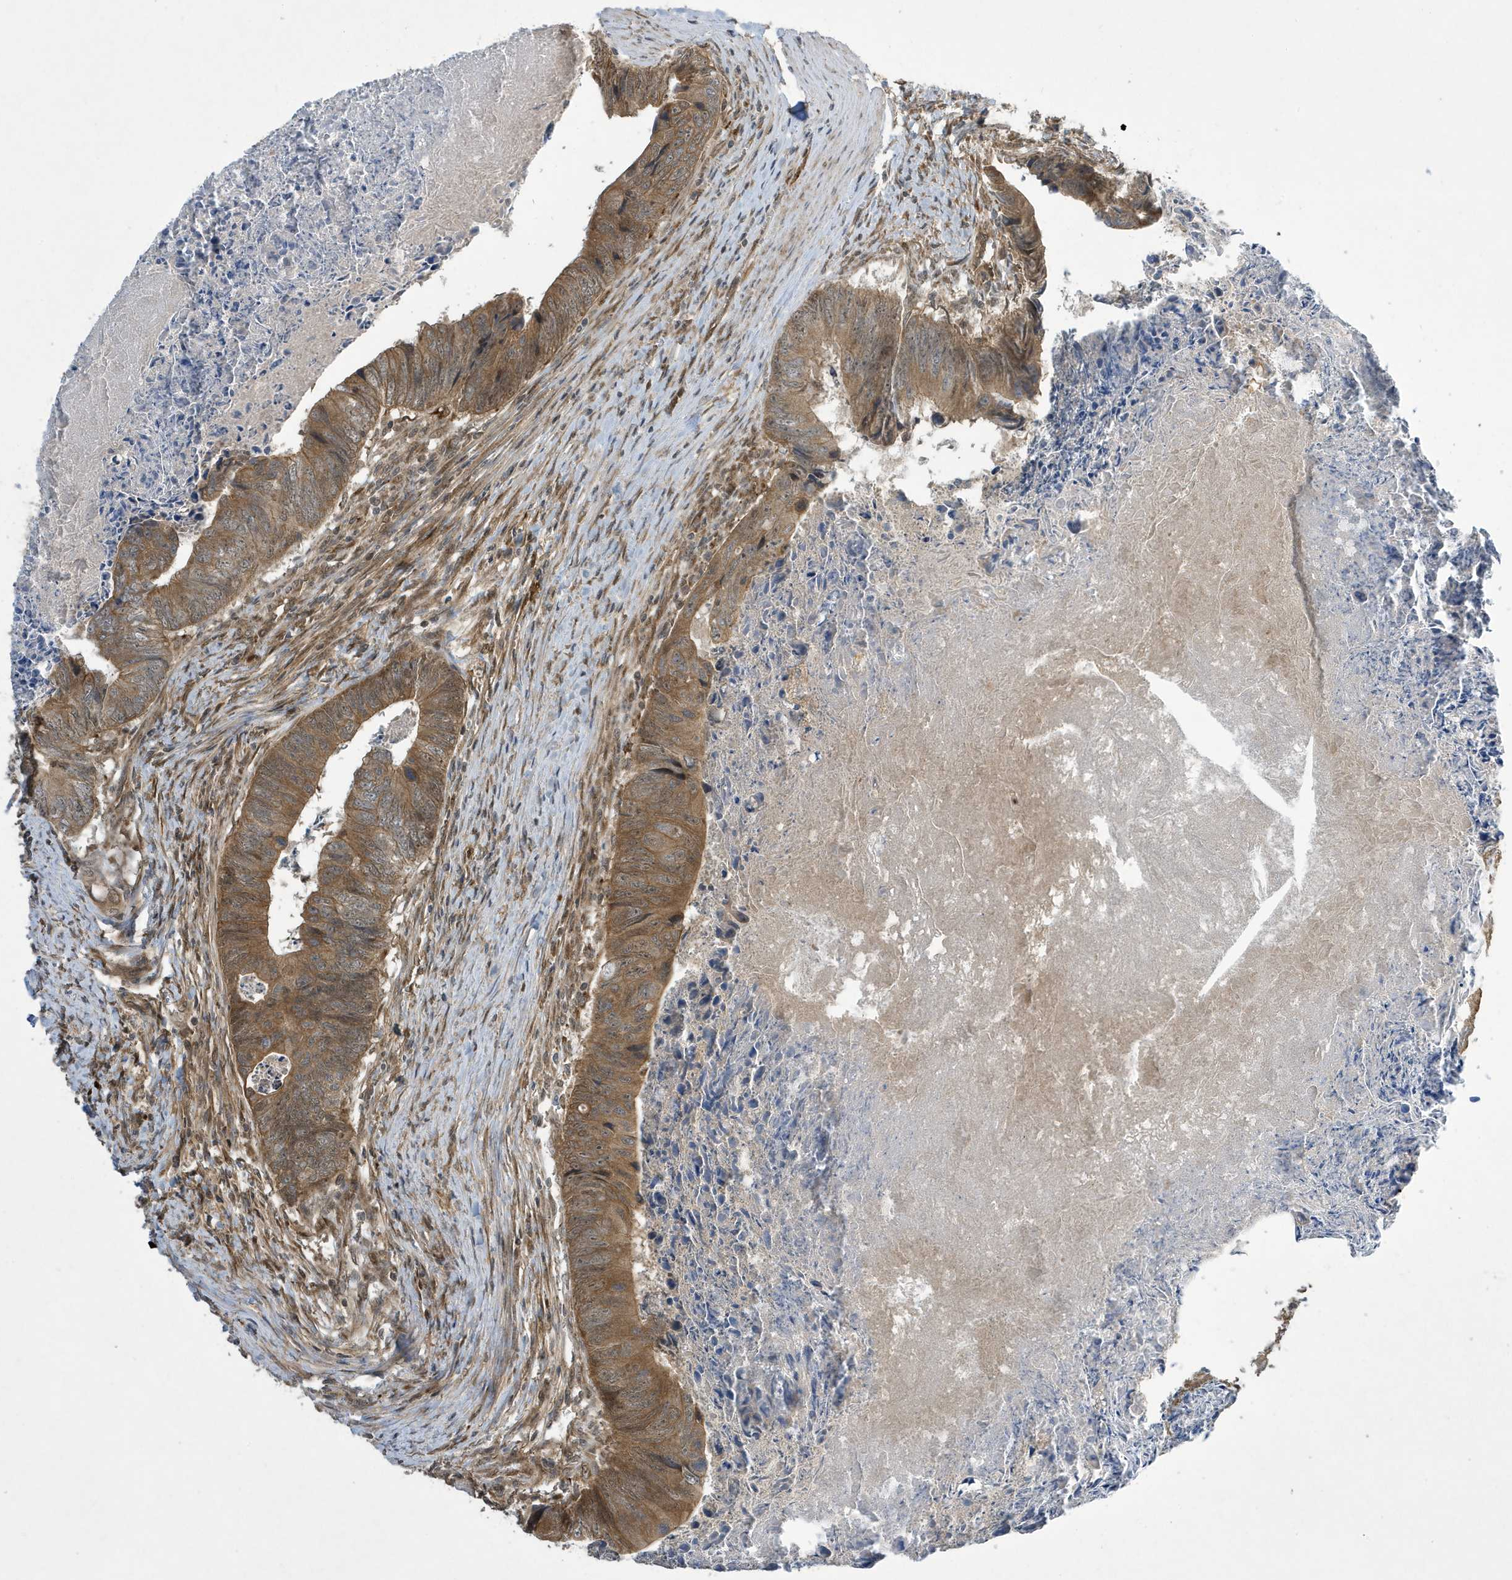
{"staining": {"intensity": "moderate", "quantity": ">75%", "location": "cytoplasmic/membranous"}, "tissue": "colorectal cancer", "cell_type": "Tumor cells", "image_type": "cancer", "snomed": [{"axis": "morphology", "description": "Adenocarcinoma, NOS"}, {"axis": "topography", "description": "Colon"}], "caption": "A medium amount of moderate cytoplasmic/membranous positivity is seen in approximately >75% of tumor cells in colorectal adenocarcinoma tissue. (DAB IHC, brown staining for protein, blue staining for nuclei).", "gene": "NCOA7", "patient": {"sex": "female", "age": 67}}